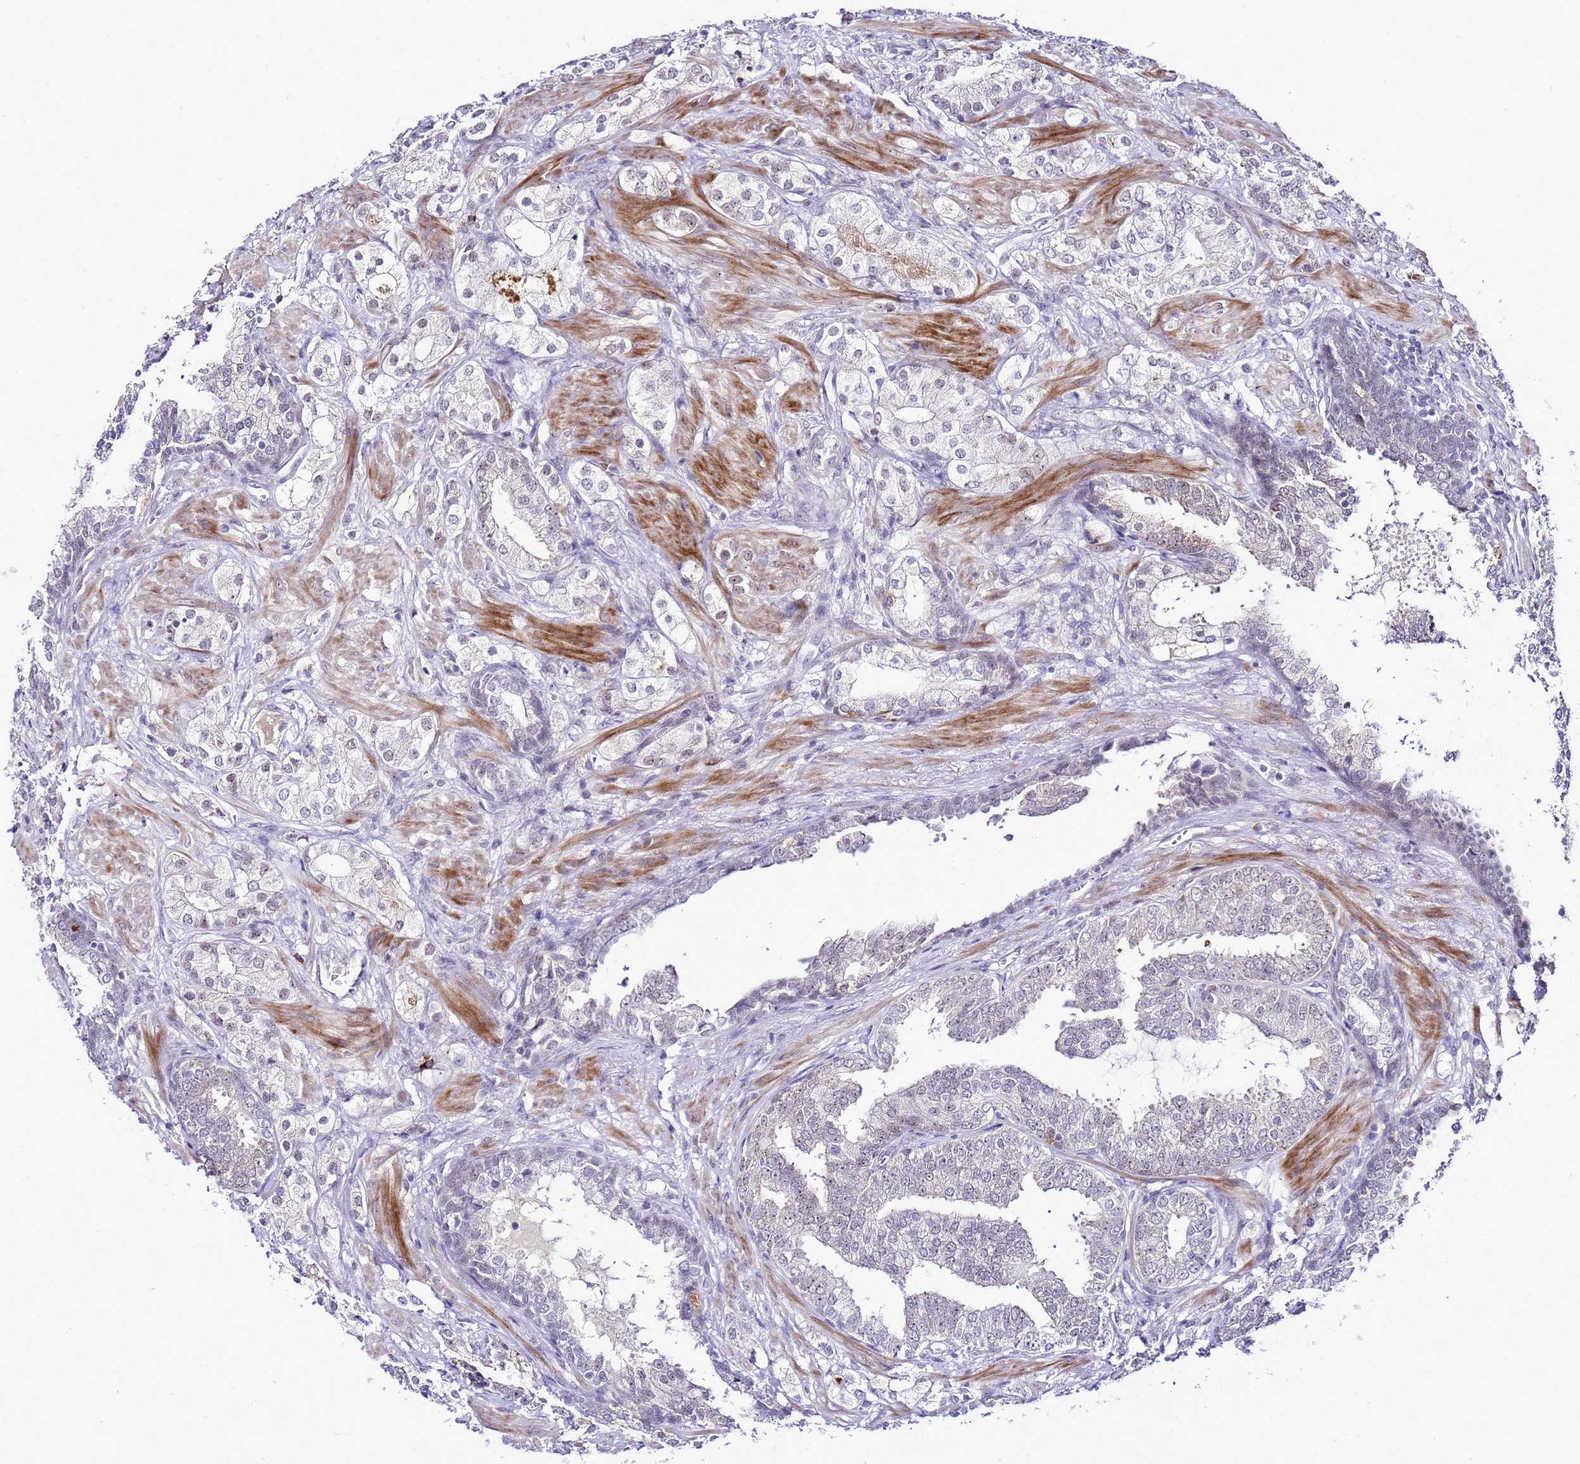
{"staining": {"intensity": "negative", "quantity": "none", "location": "none"}, "tissue": "prostate cancer", "cell_type": "Tumor cells", "image_type": "cancer", "snomed": [{"axis": "morphology", "description": "Adenocarcinoma, High grade"}, {"axis": "topography", "description": "Prostate"}], "caption": "Human prostate cancer stained for a protein using immunohistochemistry shows no positivity in tumor cells.", "gene": "C19orf47", "patient": {"sex": "male", "age": 50}}